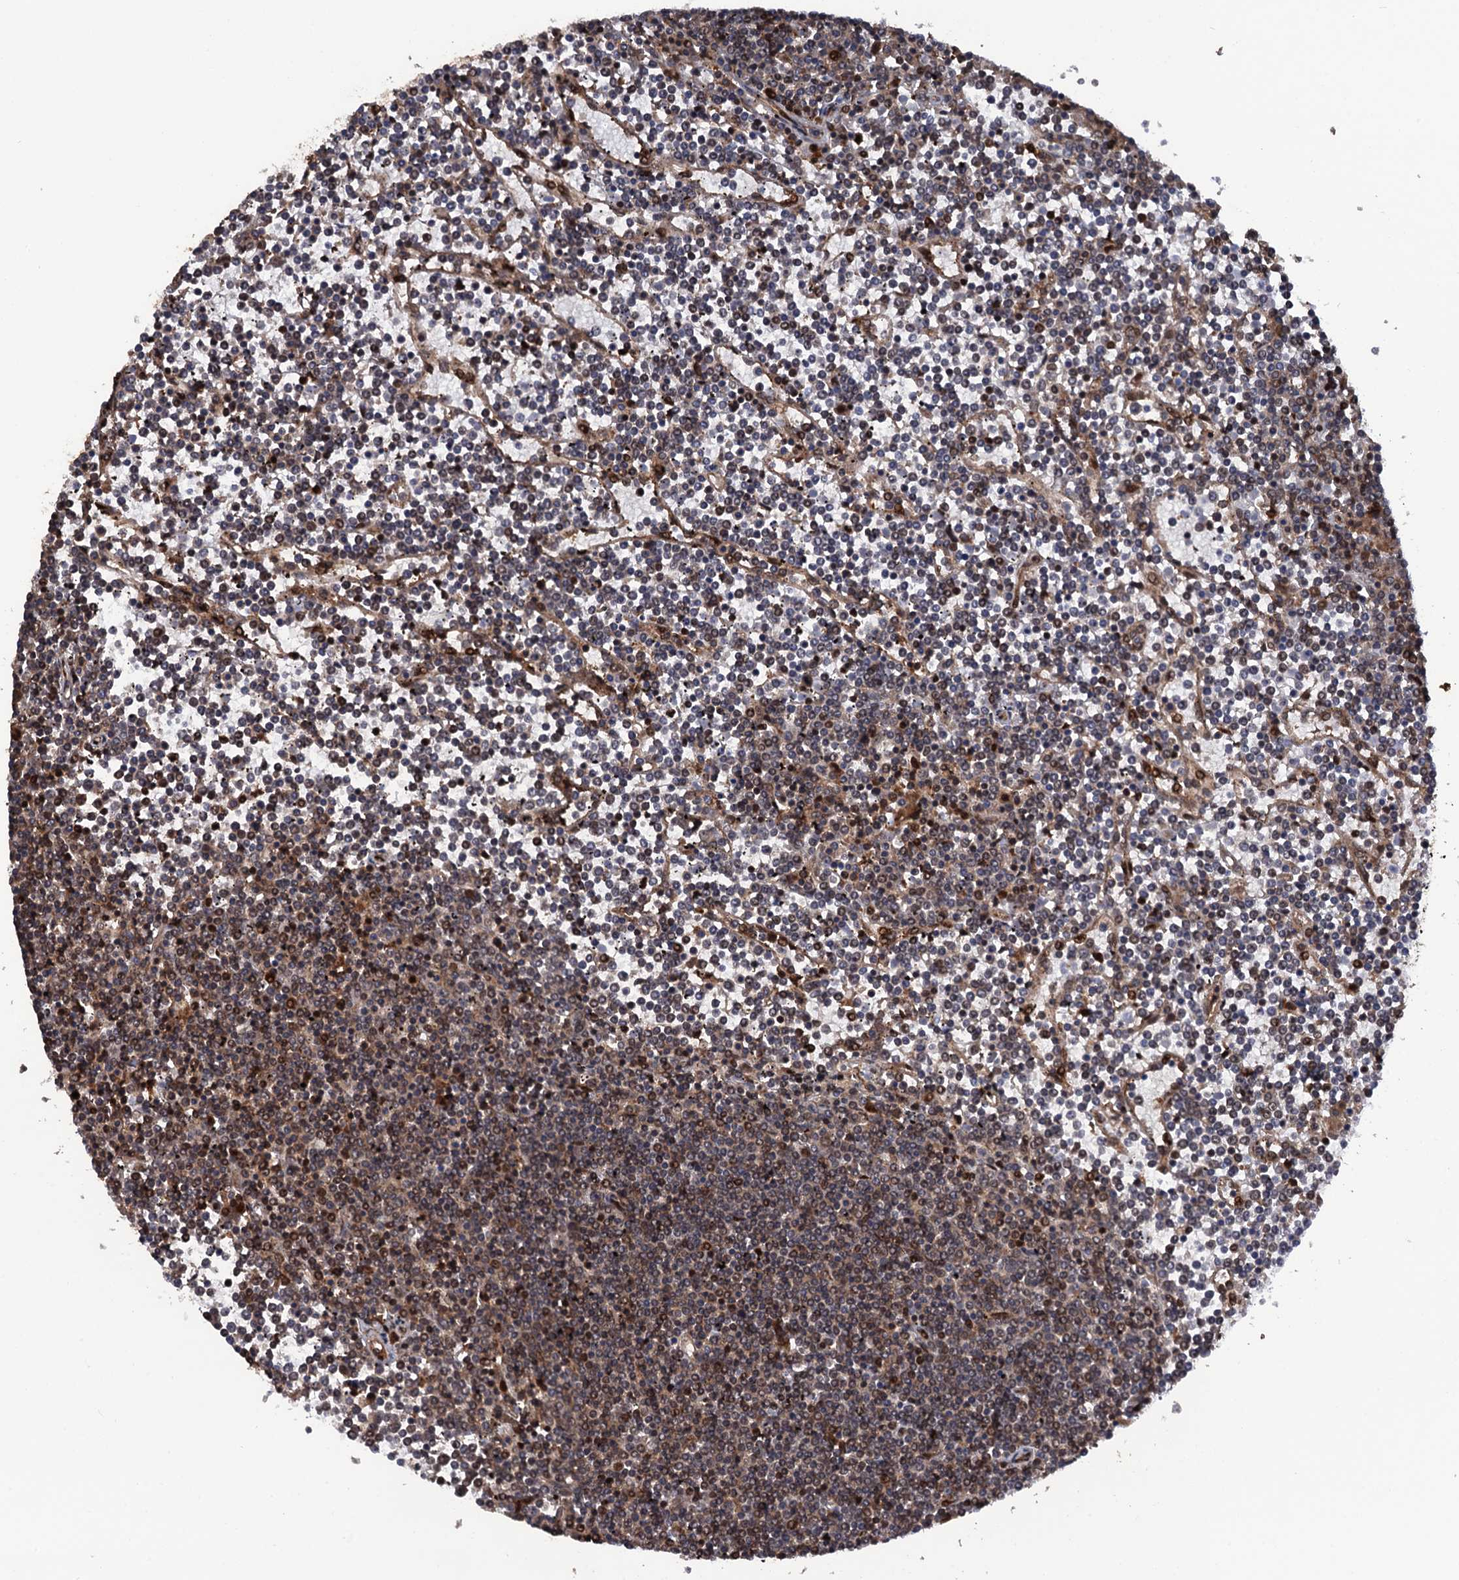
{"staining": {"intensity": "weak", "quantity": "25%-75%", "location": "cytoplasmic/membranous"}, "tissue": "lymphoma", "cell_type": "Tumor cells", "image_type": "cancer", "snomed": [{"axis": "morphology", "description": "Malignant lymphoma, non-Hodgkin's type, Low grade"}, {"axis": "topography", "description": "Spleen"}], "caption": "The immunohistochemical stain highlights weak cytoplasmic/membranous expression in tumor cells of lymphoma tissue. The protein of interest is shown in brown color, while the nuclei are stained blue.", "gene": "CDC23", "patient": {"sex": "female", "age": 19}}